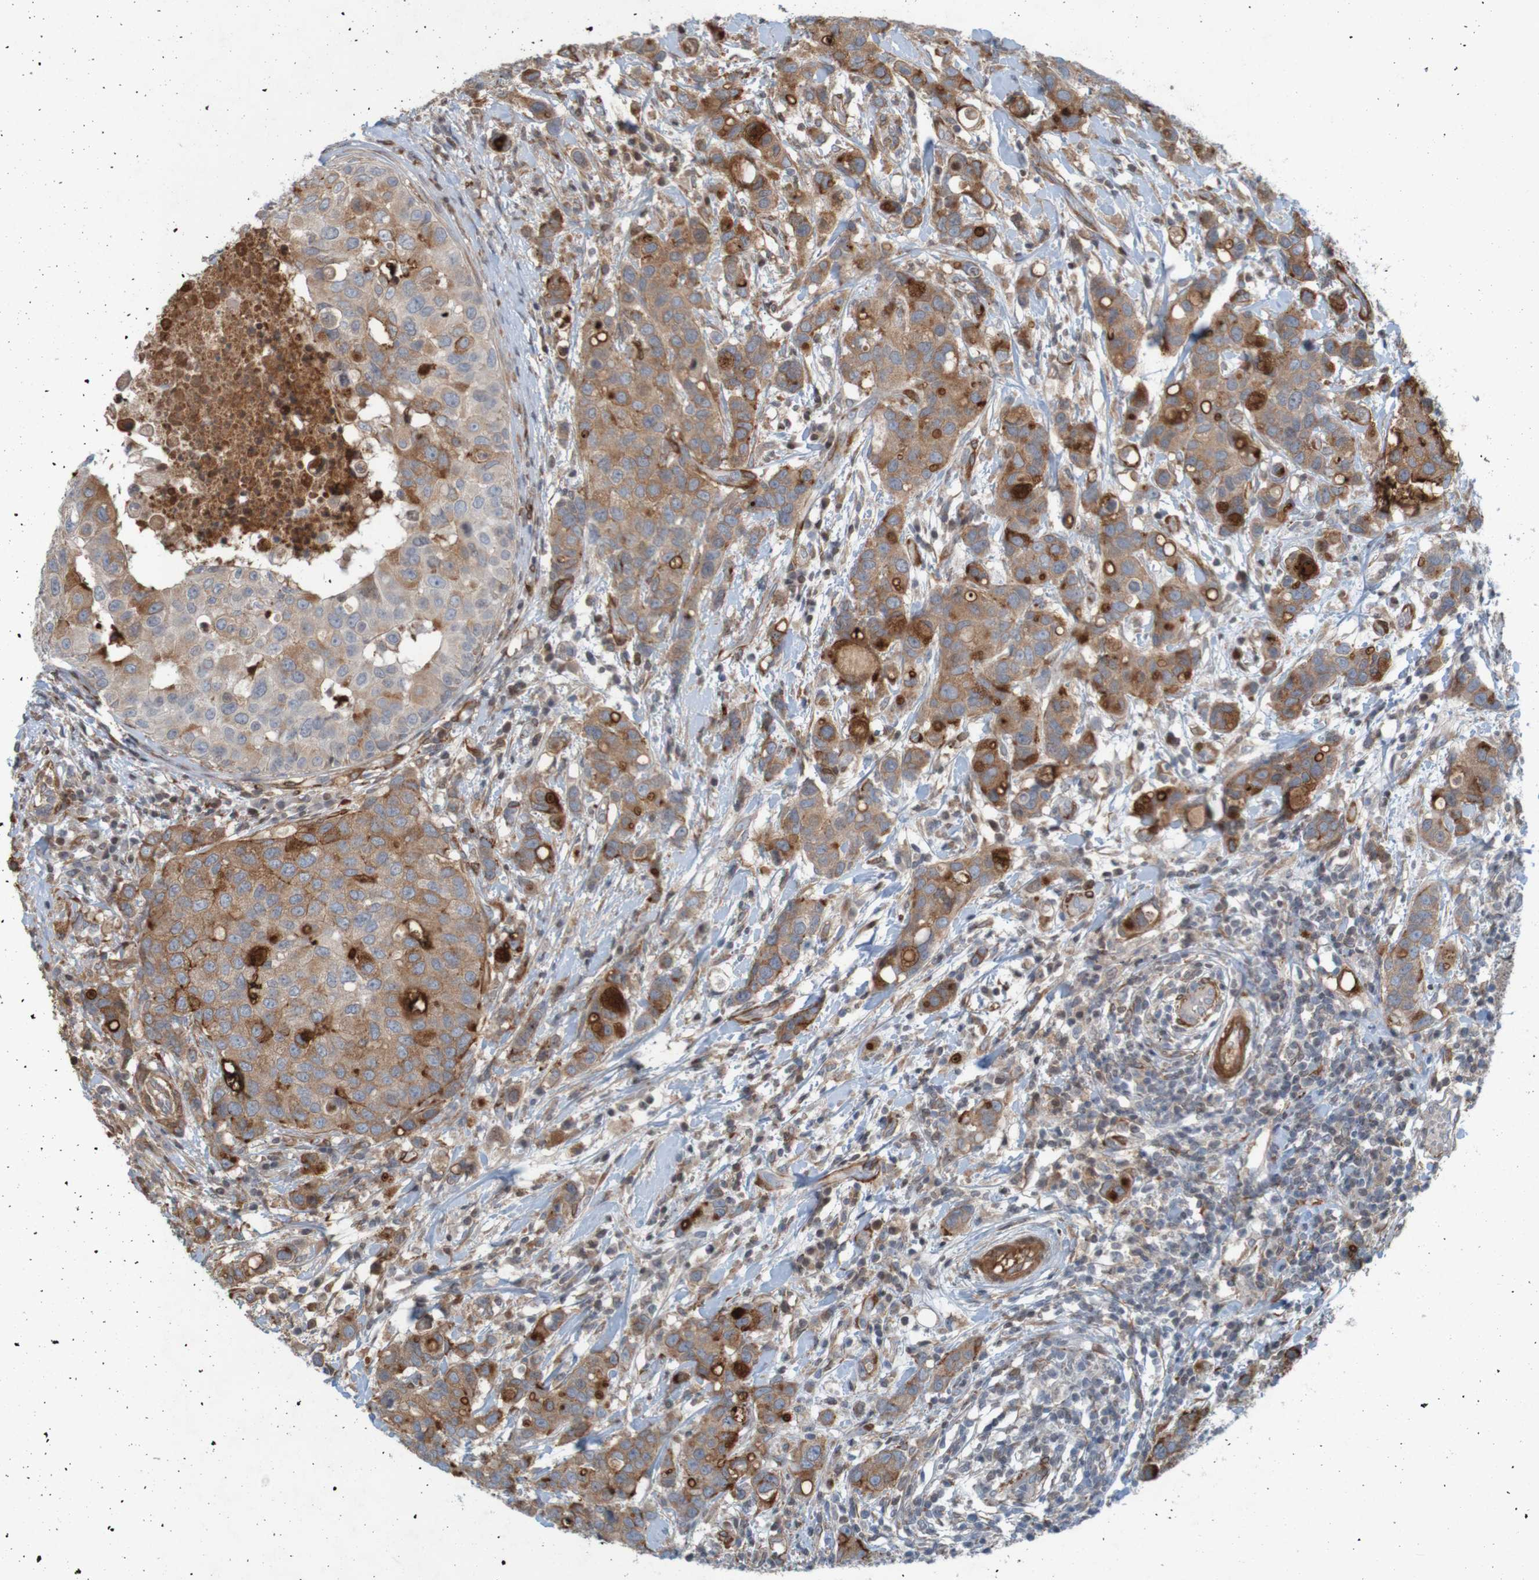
{"staining": {"intensity": "moderate", "quantity": "25%-75%", "location": "cytoplasmic/membranous"}, "tissue": "breast cancer", "cell_type": "Tumor cells", "image_type": "cancer", "snomed": [{"axis": "morphology", "description": "Duct carcinoma"}, {"axis": "topography", "description": "Breast"}], "caption": "The histopathology image demonstrates staining of breast cancer, revealing moderate cytoplasmic/membranous protein positivity (brown color) within tumor cells. (Stains: DAB in brown, nuclei in blue, Microscopy: brightfield microscopy at high magnification).", "gene": "GUCY1A1", "patient": {"sex": "female", "age": 27}}